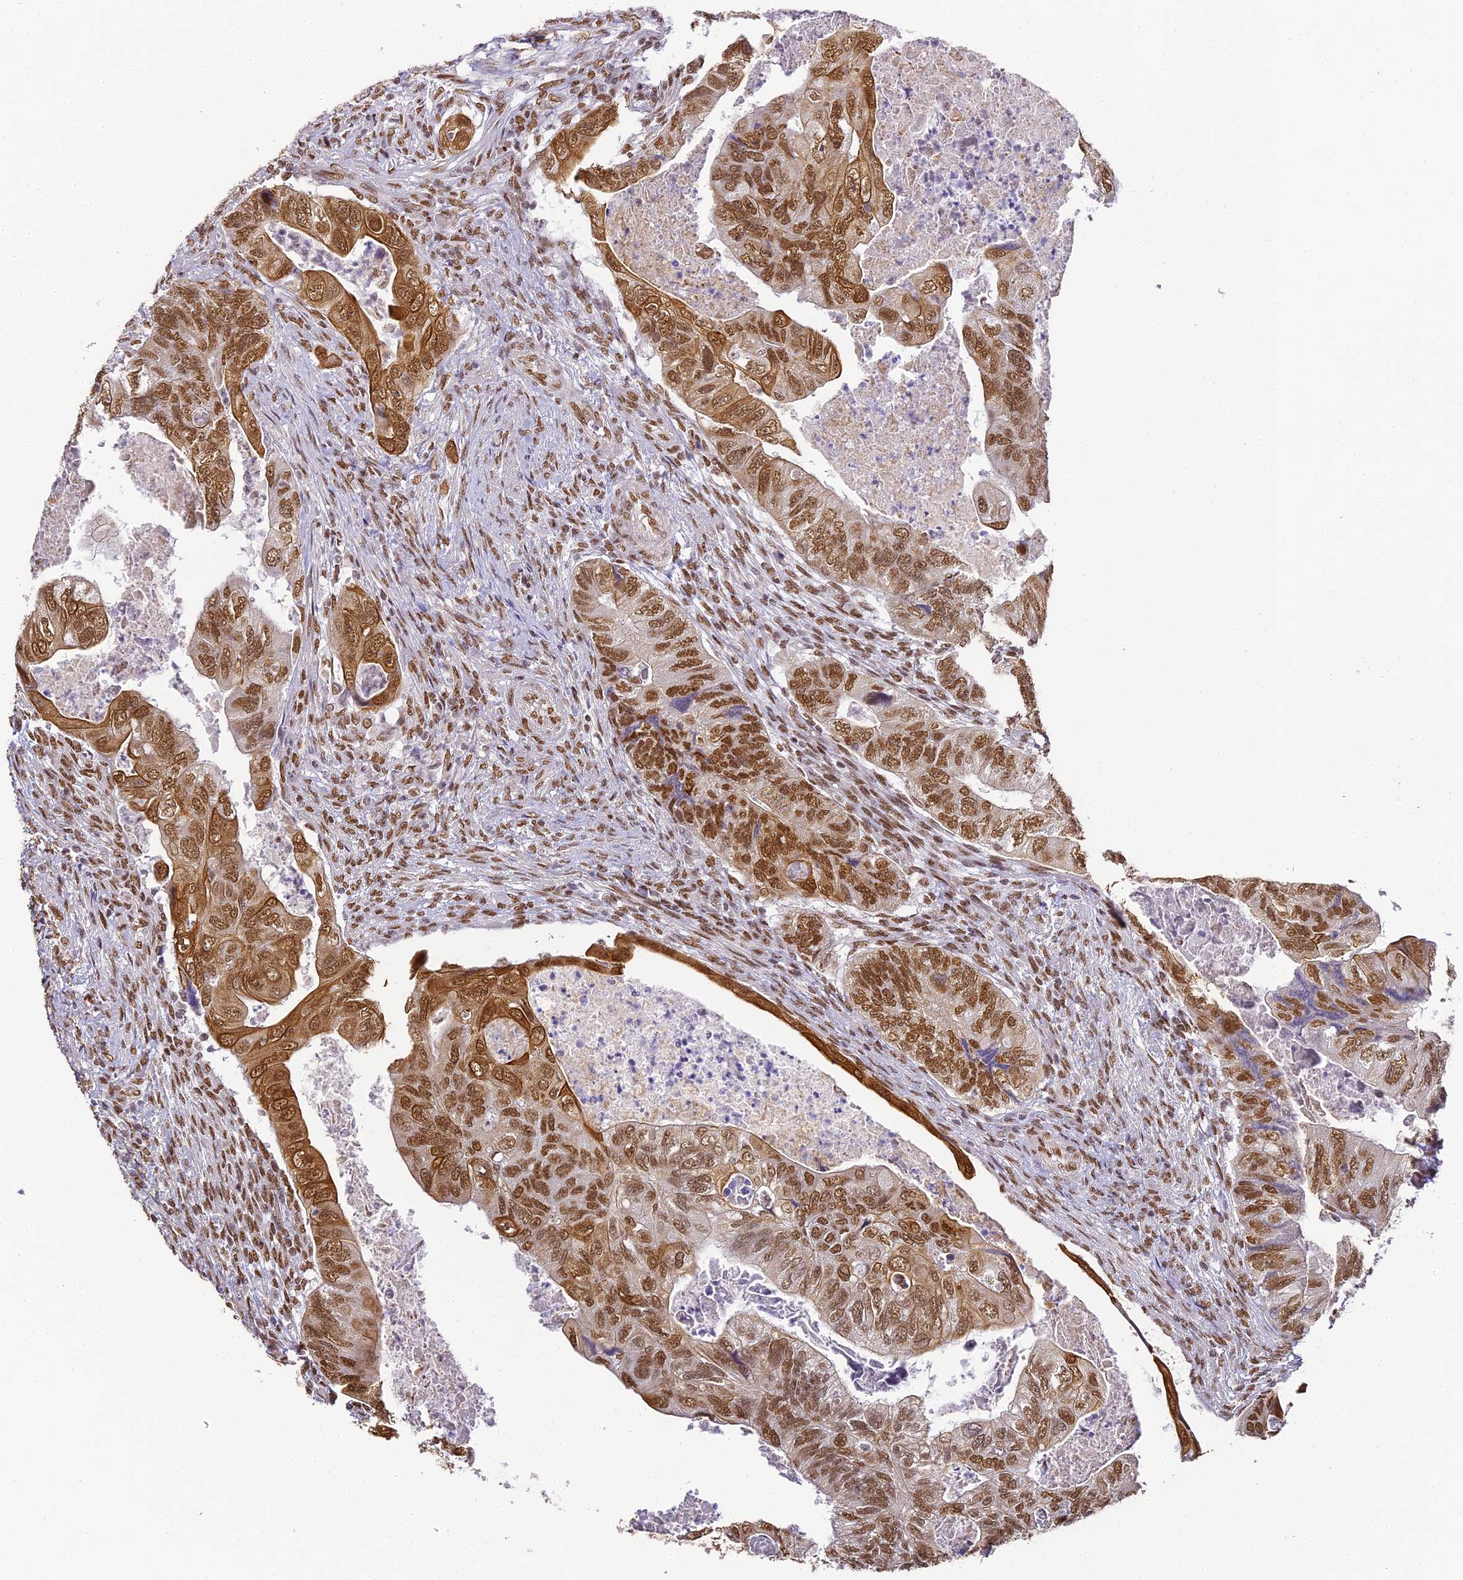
{"staining": {"intensity": "moderate", "quantity": ">75%", "location": "cytoplasmic/membranous,nuclear"}, "tissue": "colorectal cancer", "cell_type": "Tumor cells", "image_type": "cancer", "snomed": [{"axis": "morphology", "description": "Adenocarcinoma, NOS"}, {"axis": "topography", "description": "Rectum"}], "caption": "Protein staining demonstrates moderate cytoplasmic/membranous and nuclear positivity in approximately >75% of tumor cells in colorectal adenocarcinoma. (Stains: DAB in brown, nuclei in blue, Microscopy: brightfield microscopy at high magnification).", "gene": "HNRNPA1", "patient": {"sex": "male", "age": 63}}